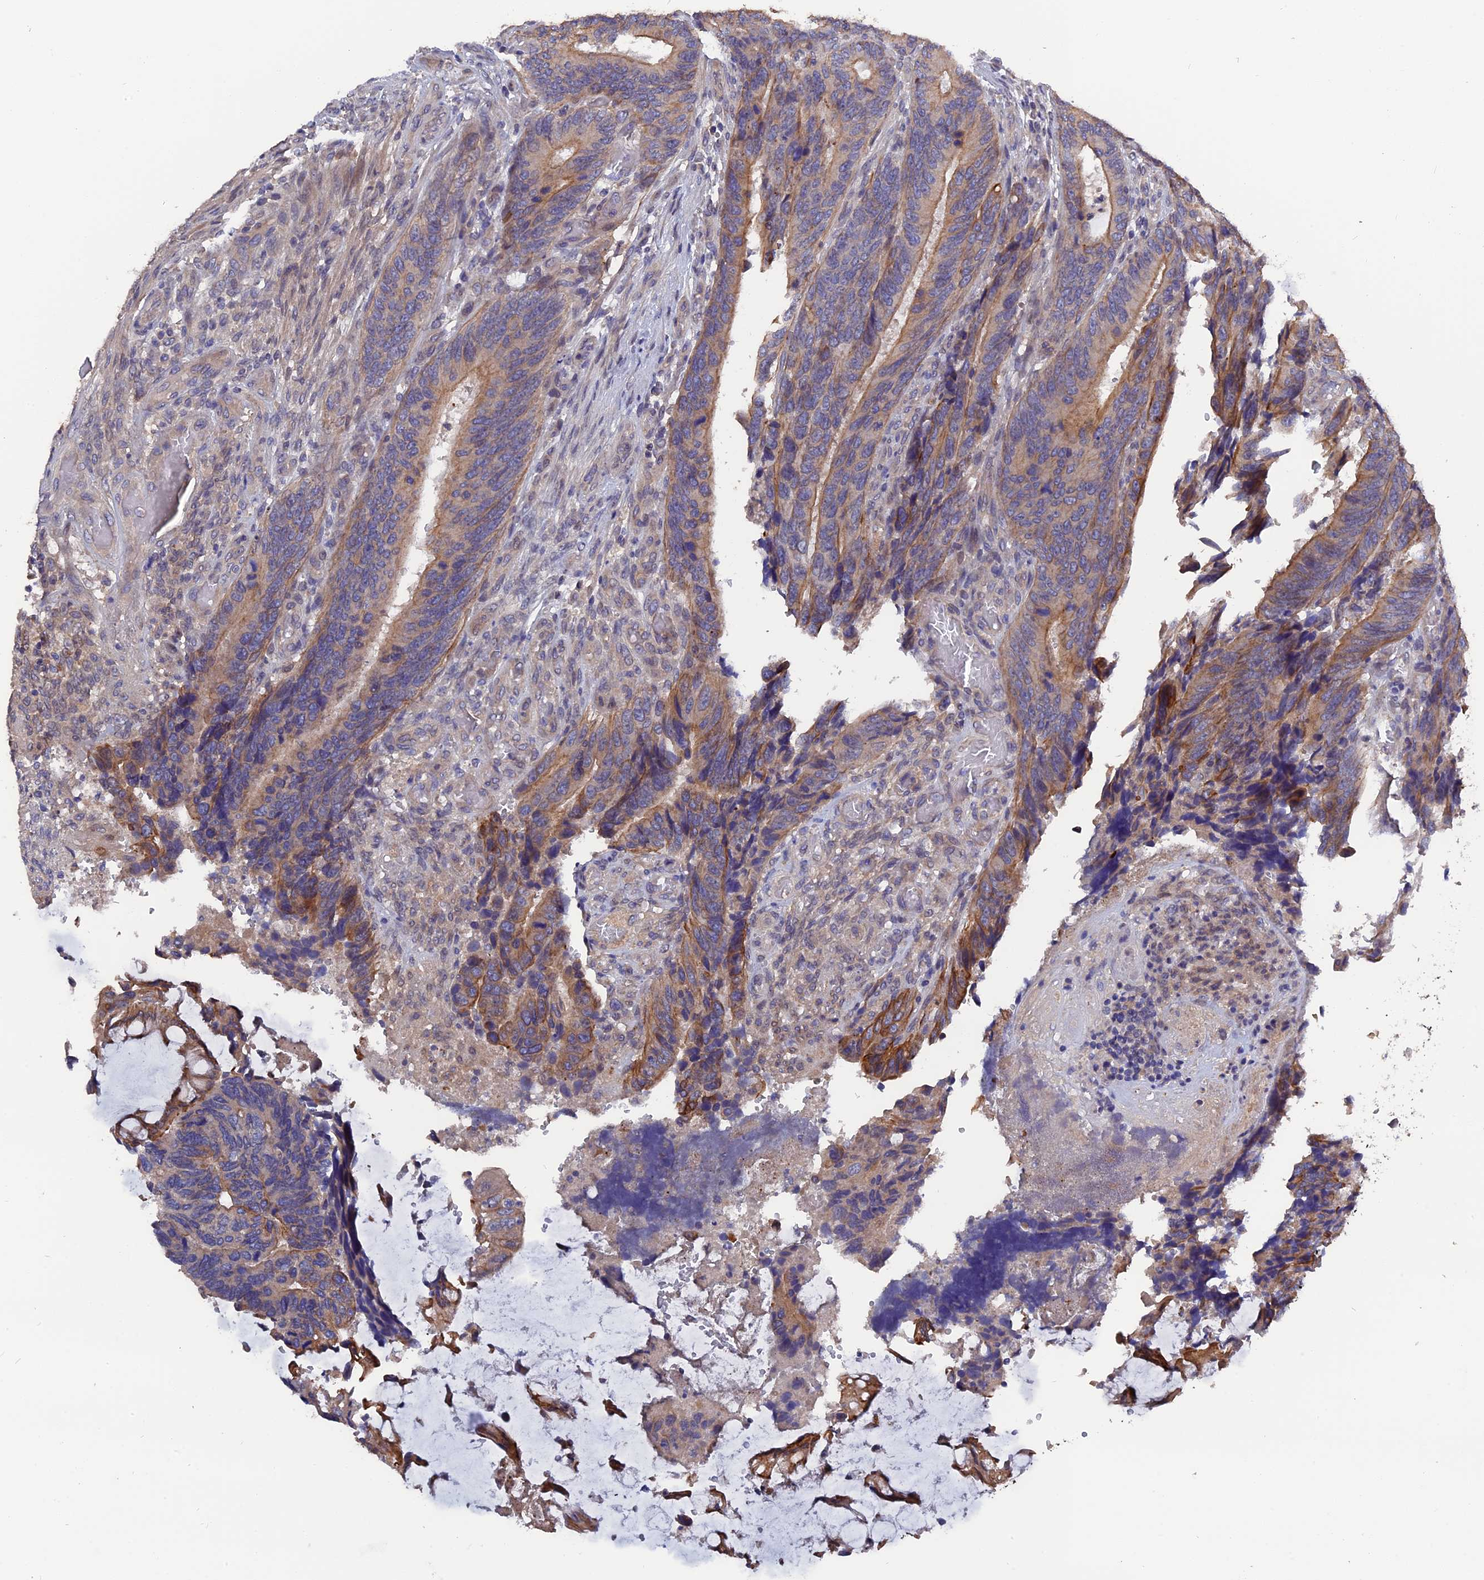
{"staining": {"intensity": "moderate", "quantity": "25%-75%", "location": "cytoplasmic/membranous"}, "tissue": "colorectal cancer", "cell_type": "Tumor cells", "image_type": "cancer", "snomed": [{"axis": "morphology", "description": "Adenocarcinoma, NOS"}, {"axis": "topography", "description": "Colon"}], "caption": "A medium amount of moderate cytoplasmic/membranous positivity is appreciated in about 25%-75% of tumor cells in adenocarcinoma (colorectal) tissue.", "gene": "ZCCHC2", "patient": {"sex": "male", "age": 87}}